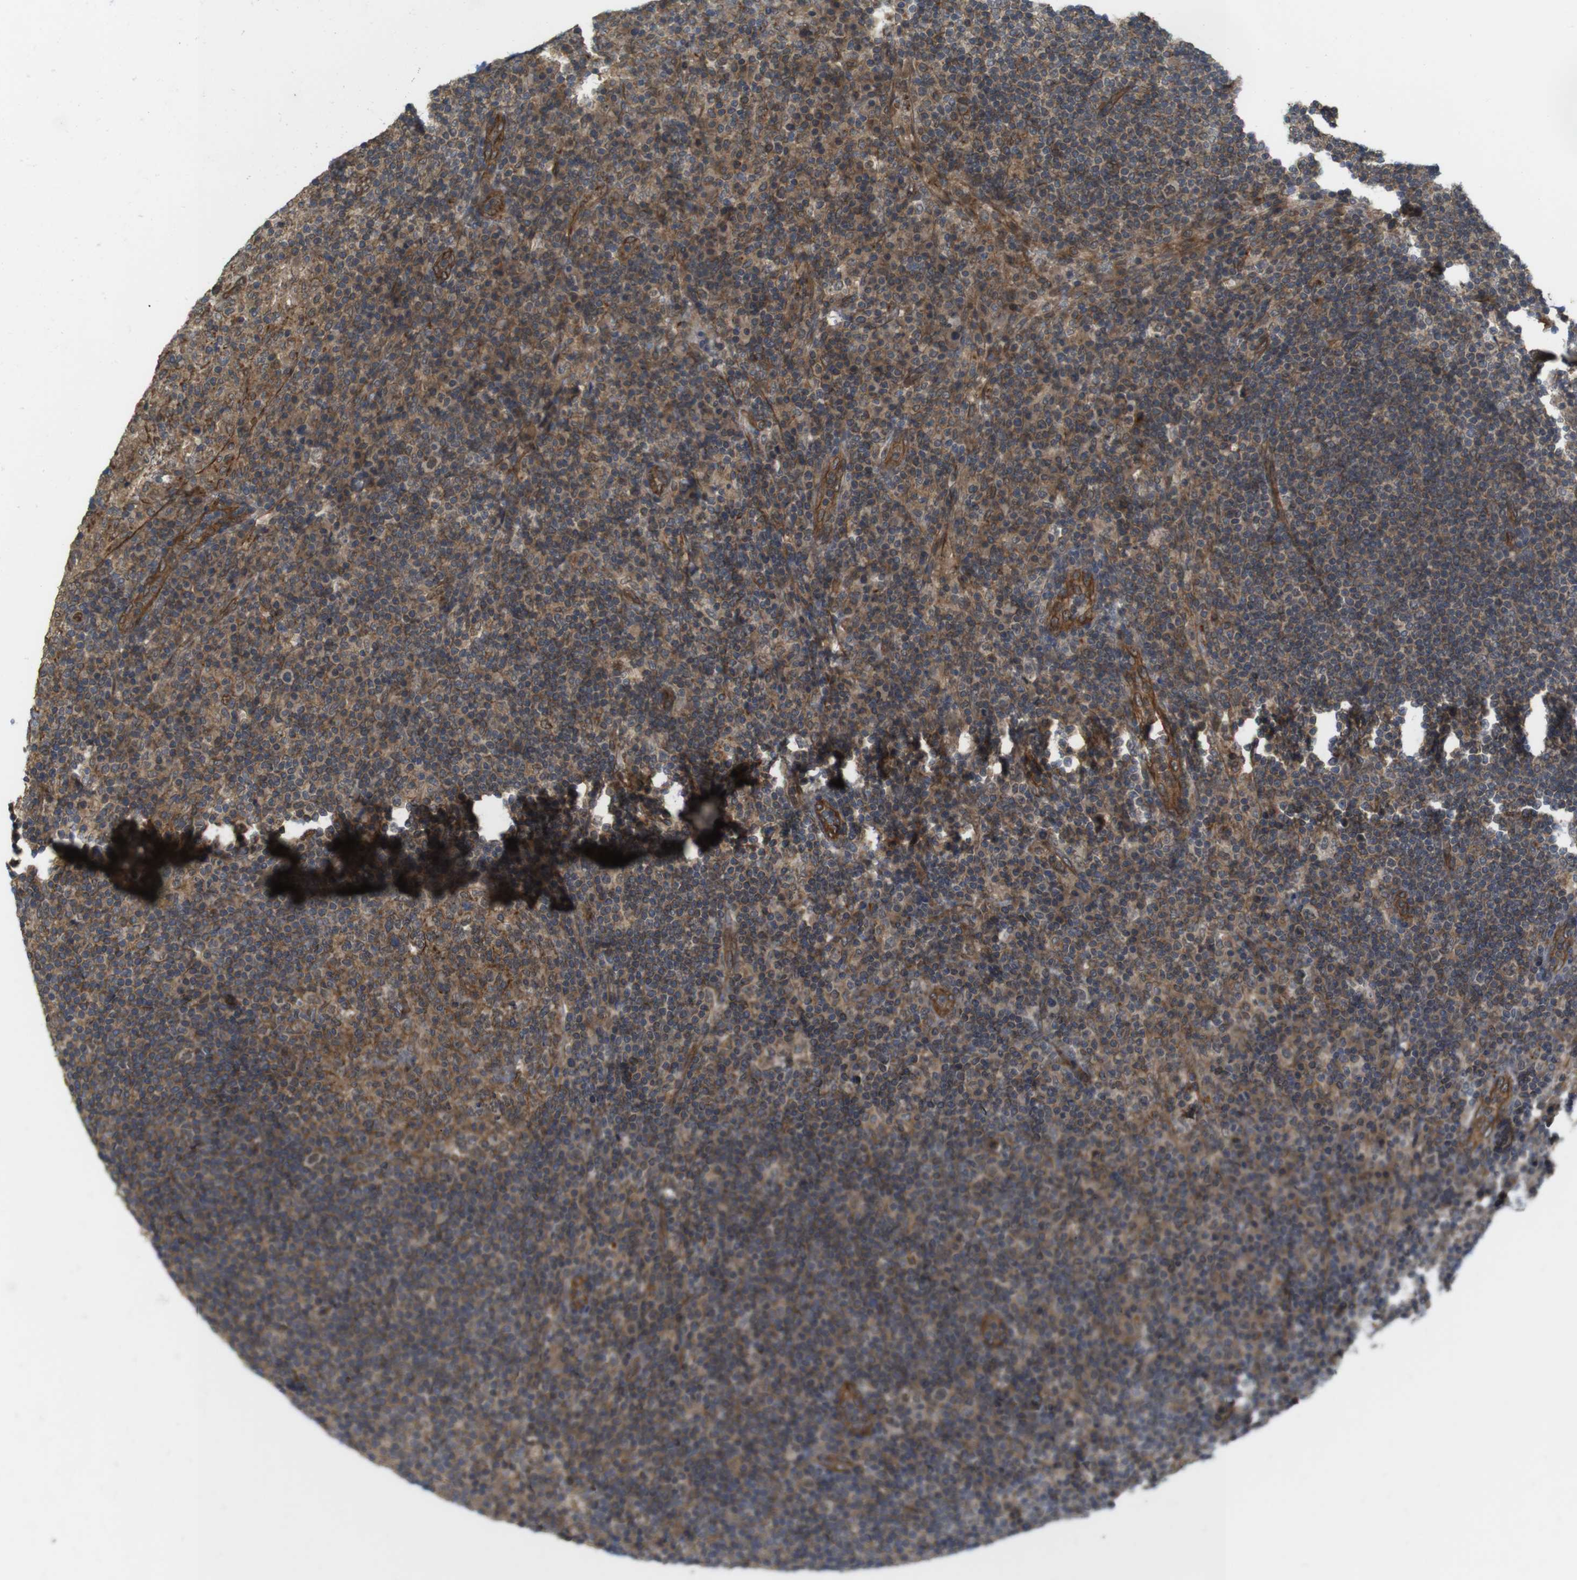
{"staining": {"intensity": "moderate", "quantity": ">75%", "location": "cytoplasmic/membranous"}, "tissue": "lymph node", "cell_type": "Germinal center cells", "image_type": "normal", "snomed": [{"axis": "morphology", "description": "Normal tissue, NOS"}, {"axis": "topography", "description": "Lymph node"}], "caption": "IHC (DAB) staining of normal lymph node displays moderate cytoplasmic/membranous protein positivity in approximately >75% of germinal center cells. (brown staining indicates protein expression, while blue staining denotes nuclei).", "gene": "ZDHHC5", "patient": {"sex": "female", "age": 53}}